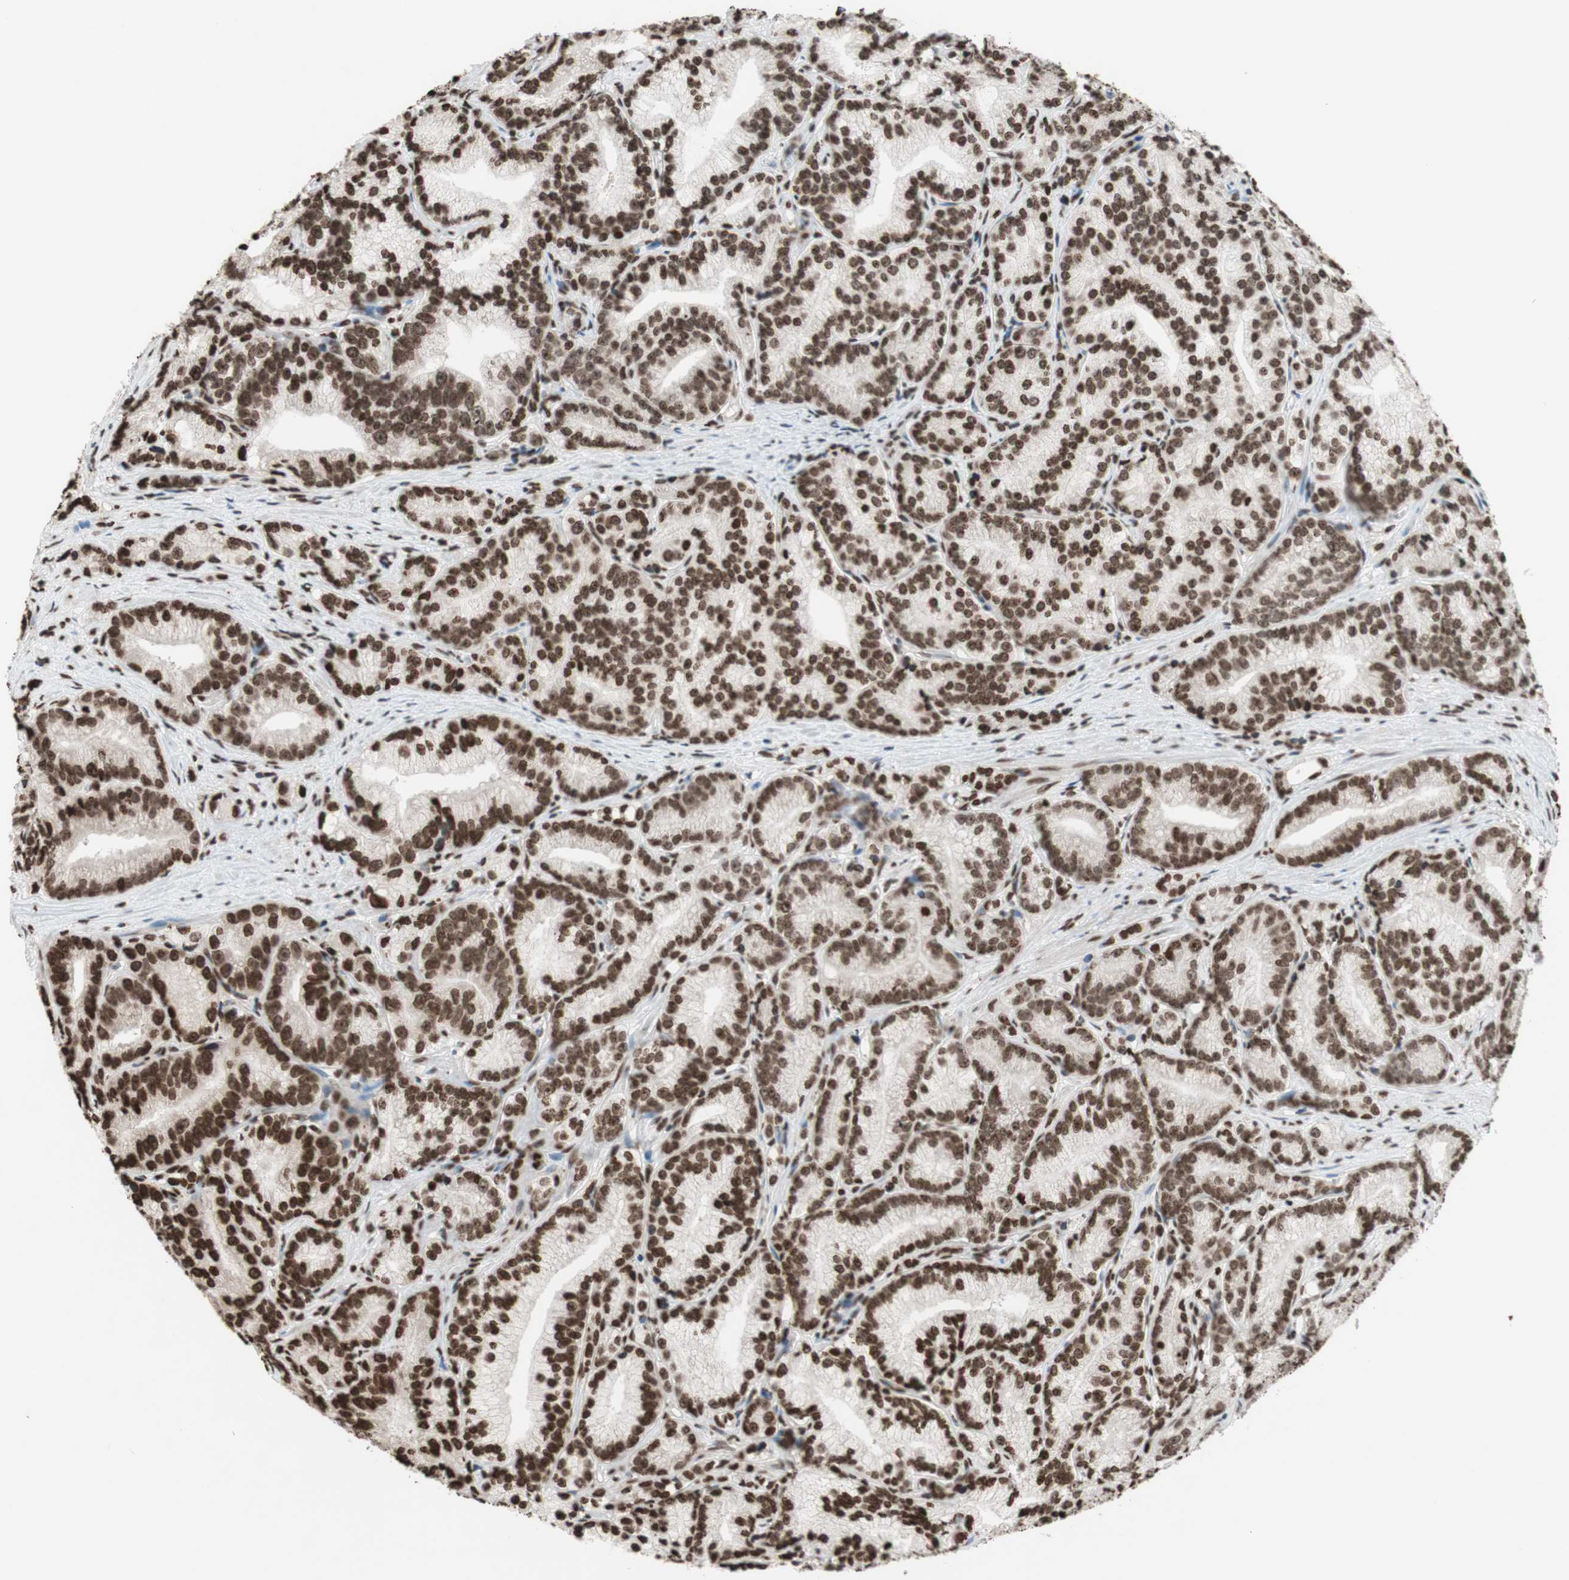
{"staining": {"intensity": "moderate", "quantity": ">75%", "location": "nuclear"}, "tissue": "prostate cancer", "cell_type": "Tumor cells", "image_type": "cancer", "snomed": [{"axis": "morphology", "description": "Adenocarcinoma, Low grade"}, {"axis": "topography", "description": "Prostate"}], "caption": "Immunohistochemistry (IHC) of human prostate cancer (adenocarcinoma (low-grade)) shows medium levels of moderate nuclear expression in approximately >75% of tumor cells.", "gene": "NCOA3", "patient": {"sex": "male", "age": 89}}